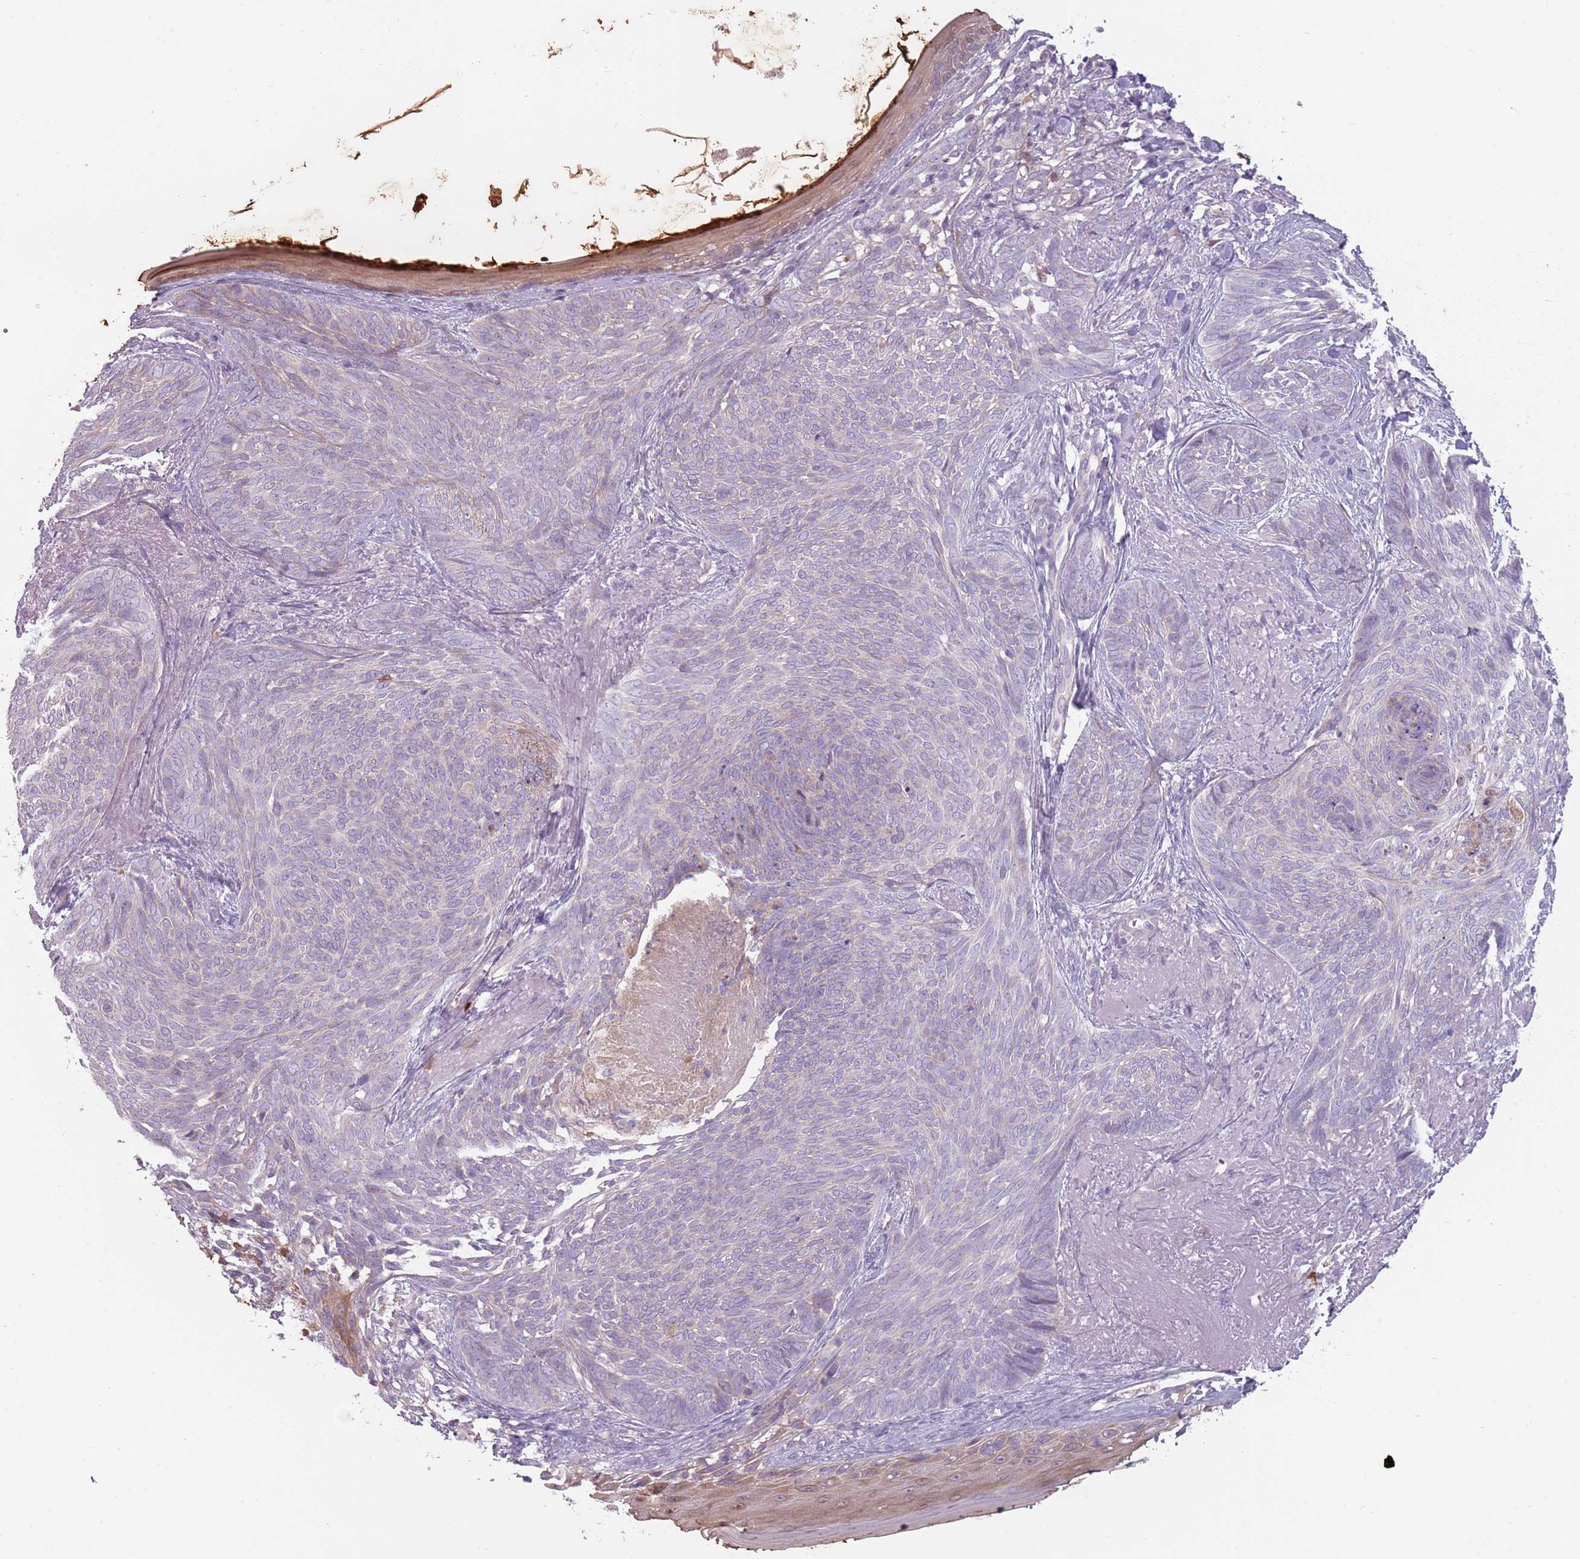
{"staining": {"intensity": "negative", "quantity": "none", "location": "none"}, "tissue": "skin cancer", "cell_type": "Tumor cells", "image_type": "cancer", "snomed": [{"axis": "morphology", "description": "Basal cell carcinoma"}, {"axis": "topography", "description": "Skin"}], "caption": "Immunohistochemical staining of basal cell carcinoma (skin) demonstrates no significant staining in tumor cells.", "gene": "SPAG4", "patient": {"sex": "female", "age": 86}}